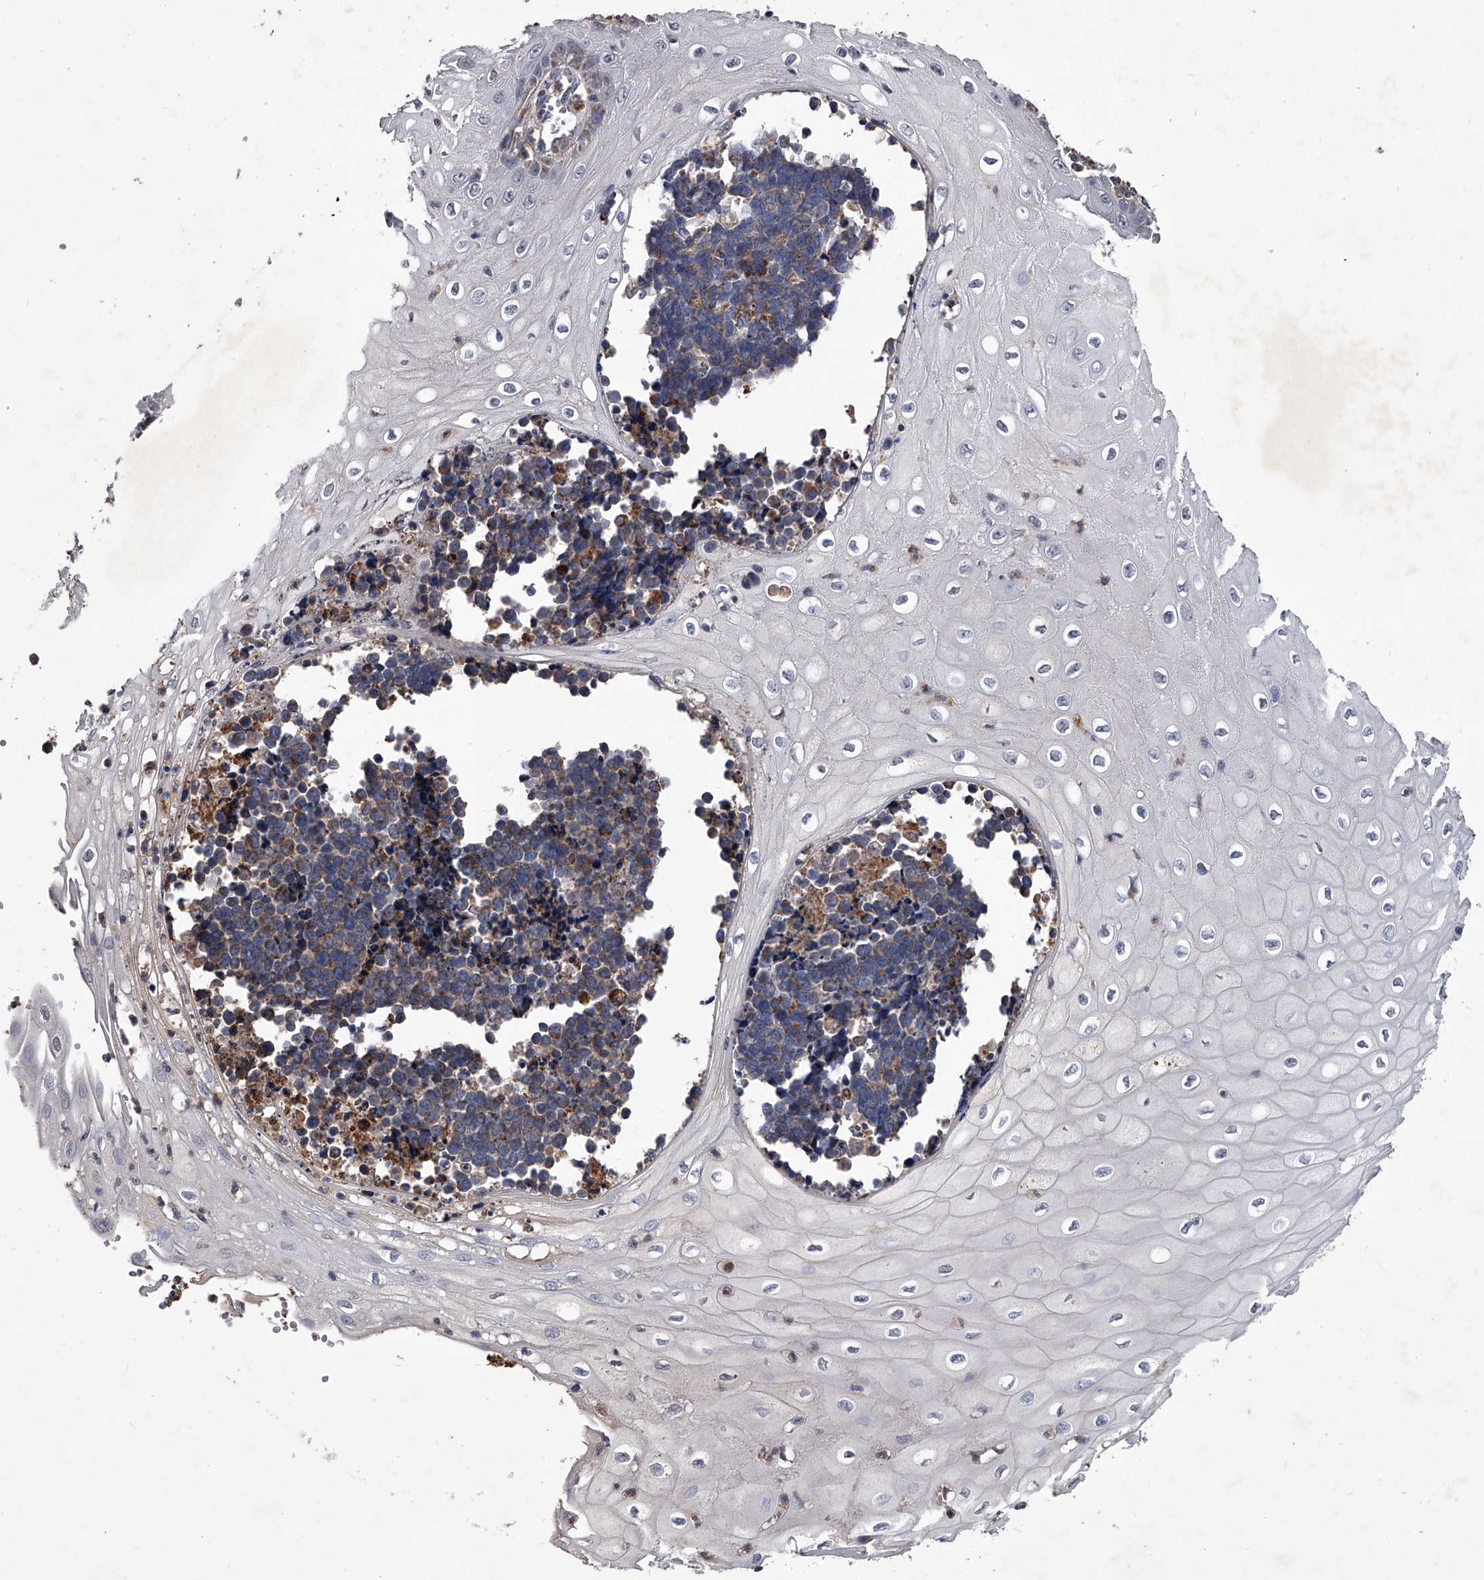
{"staining": {"intensity": "moderate", "quantity": ">75%", "location": "cytoplasmic/membranous"}, "tissue": "cervical cancer", "cell_type": "Tumor cells", "image_type": "cancer", "snomed": [{"axis": "morphology", "description": "Normal tissue, NOS"}, {"axis": "morphology", "description": "Squamous cell carcinoma, NOS"}, {"axis": "topography", "description": "Cervix"}], "caption": "Human squamous cell carcinoma (cervical) stained with a protein marker reveals moderate staining in tumor cells.", "gene": "NRP1", "patient": {"sex": "female", "age": 35}}